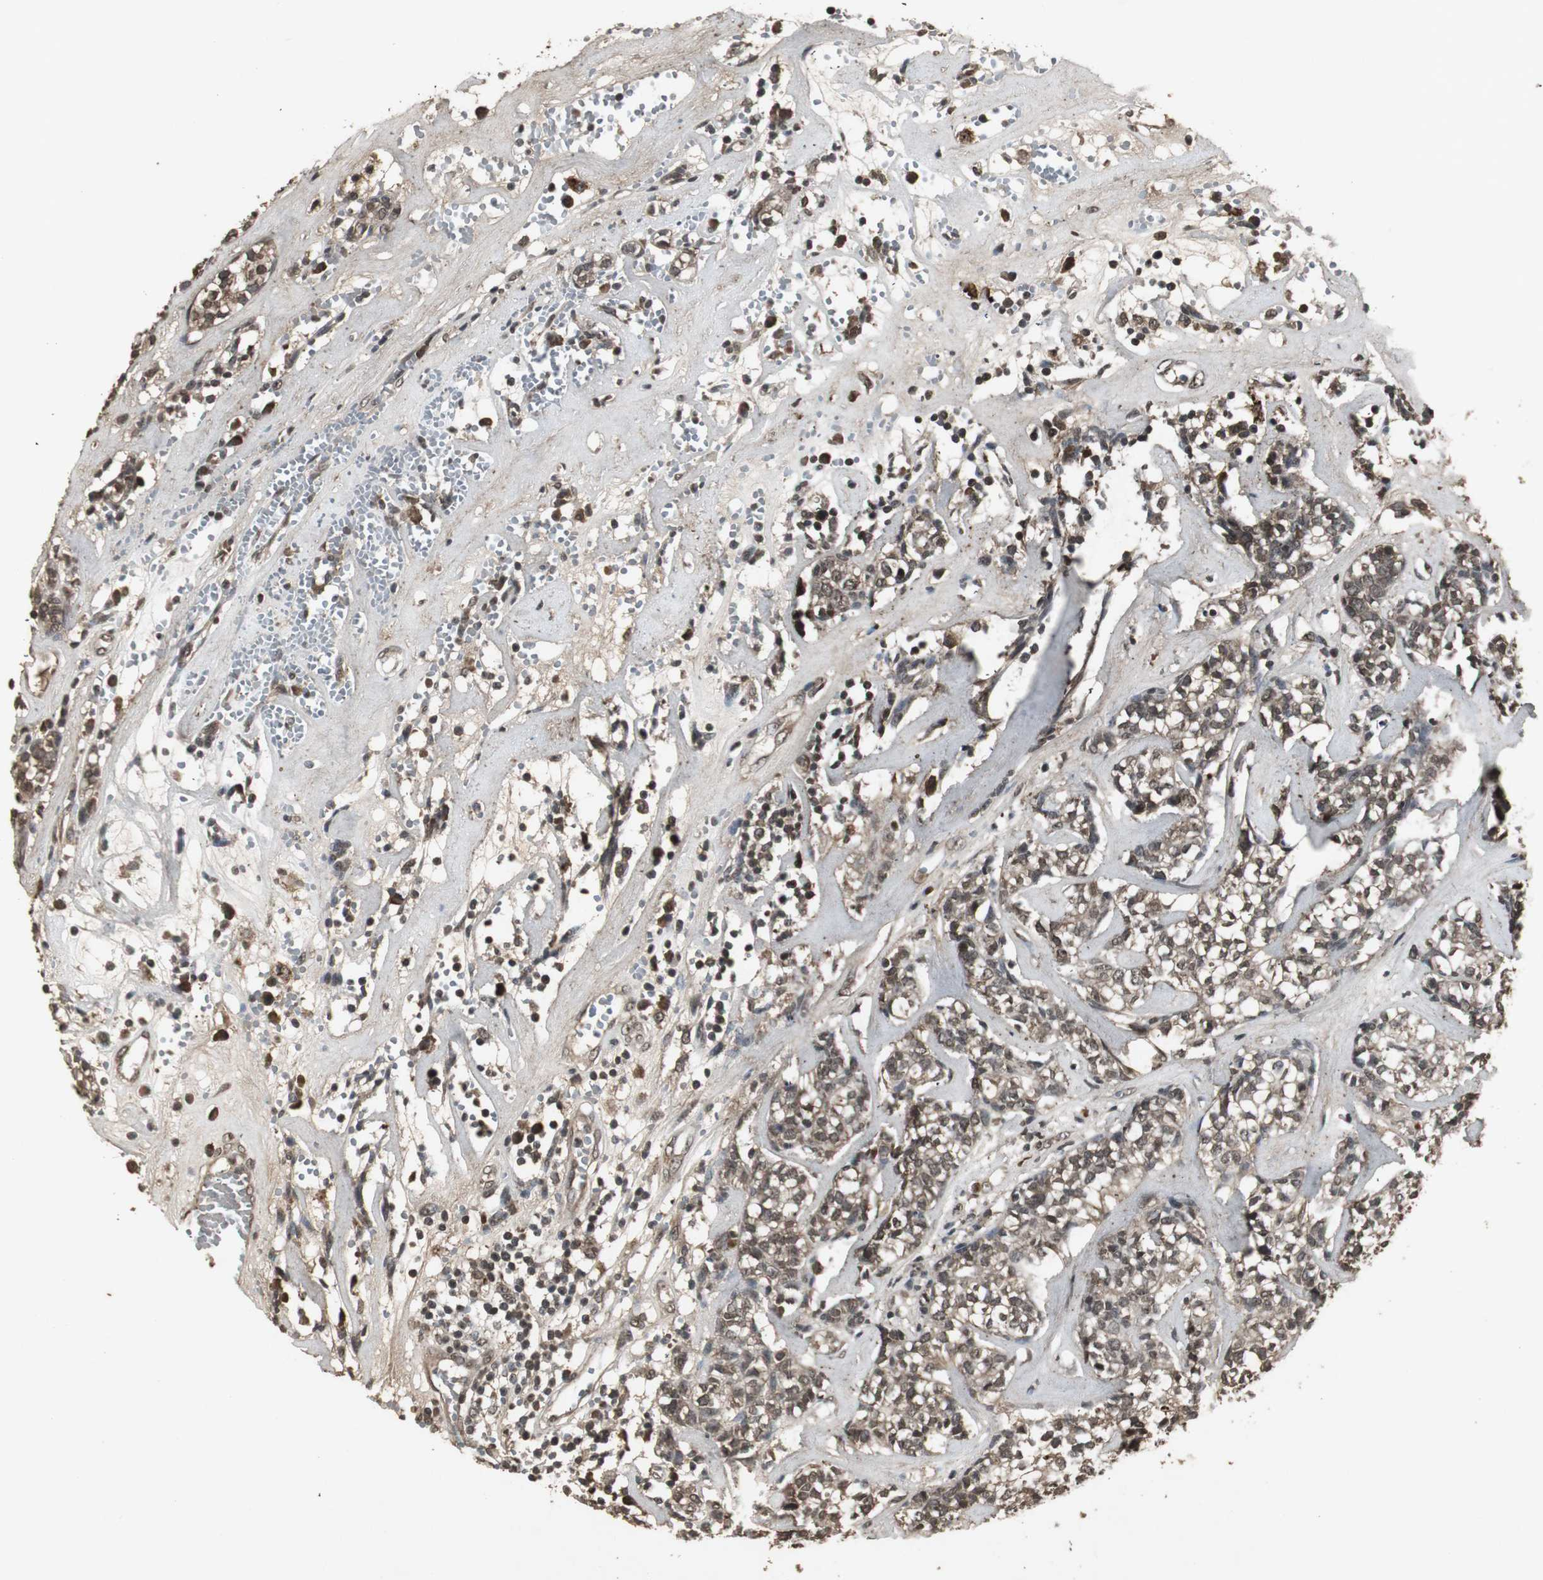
{"staining": {"intensity": "moderate", "quantity": ">75%", "location": "cytoplasmic/membranous,nuclear"}, "tissue": "head and neck cancer", "cell_type": "Tumor cells", "image_type": "cancer", "snomed": [{"axis": "morphology", "description": "Adenocarcinoma, NOS"}, {"axis": "topography", "description": "Salivary gland"}, {"axis": "topography", "description": "Head-Neck"}], "caption": "IHC (DAB (3,3'-diaminobenzidine)) staining of head and neck cancer (adenocarcinoma) displays moderate cytoplasmic/membranous and nuclear protein expression in approximately >75% of tumor cells.", "gene": "EMX1", "patient": {"sex": "female", "age": 65}}